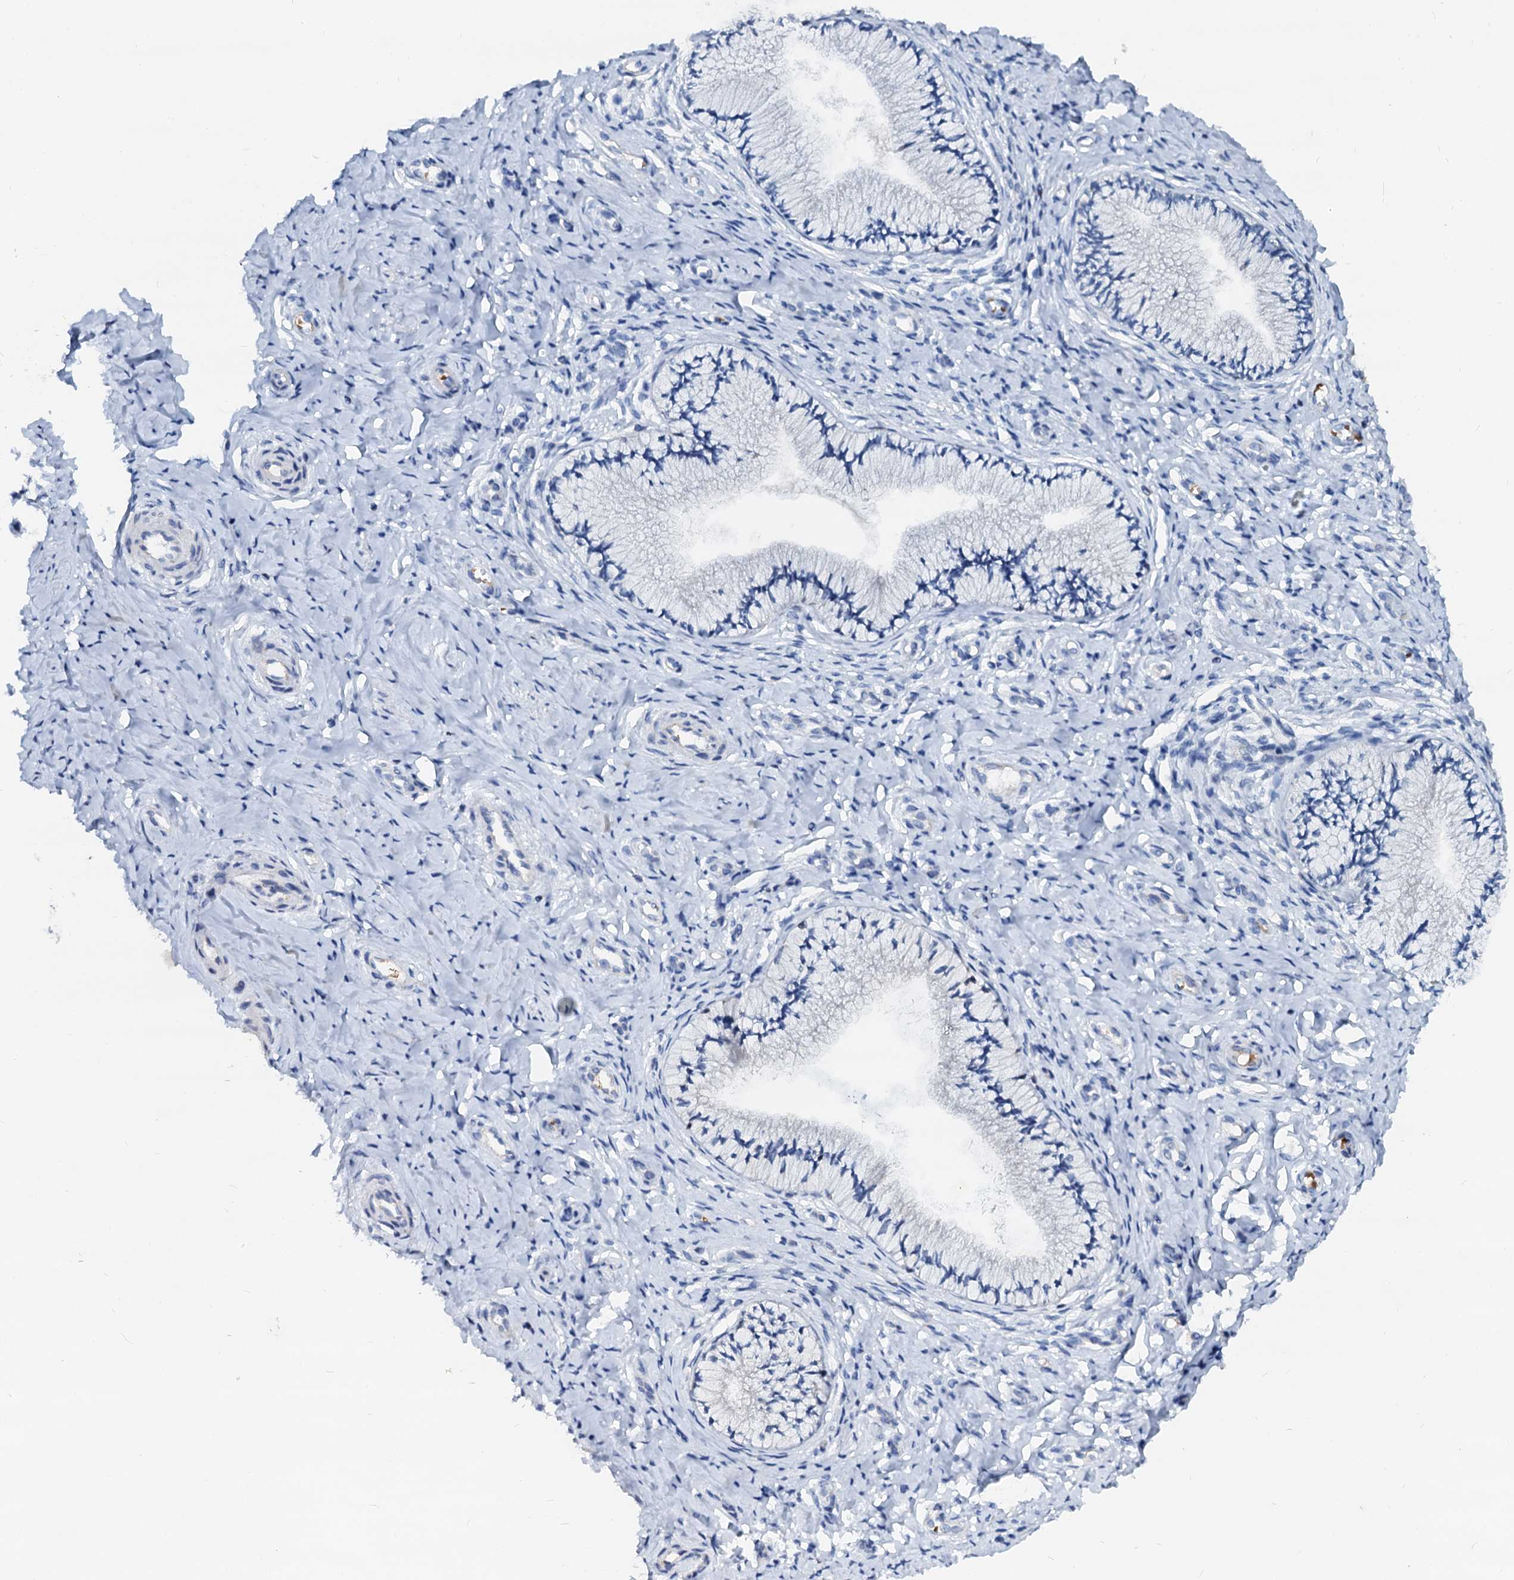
{"staining": {"intensity": "negative", "quantity": "none", "location": "none"}, "tissue": "cervix", "cell_type": "Glandular cells", "image_type": "normal", "snomed": [{"axis": "morphology", "description": "Normal tissue, NOS"}, {"axis": "topography", "description": "Cervix"}], "caption": "Photomicrograph shows no significant protein expression in glandular cells of unremarkable cervix.", "gene": "RAB27A", "patient": {"sex": "female", "age": 36}}